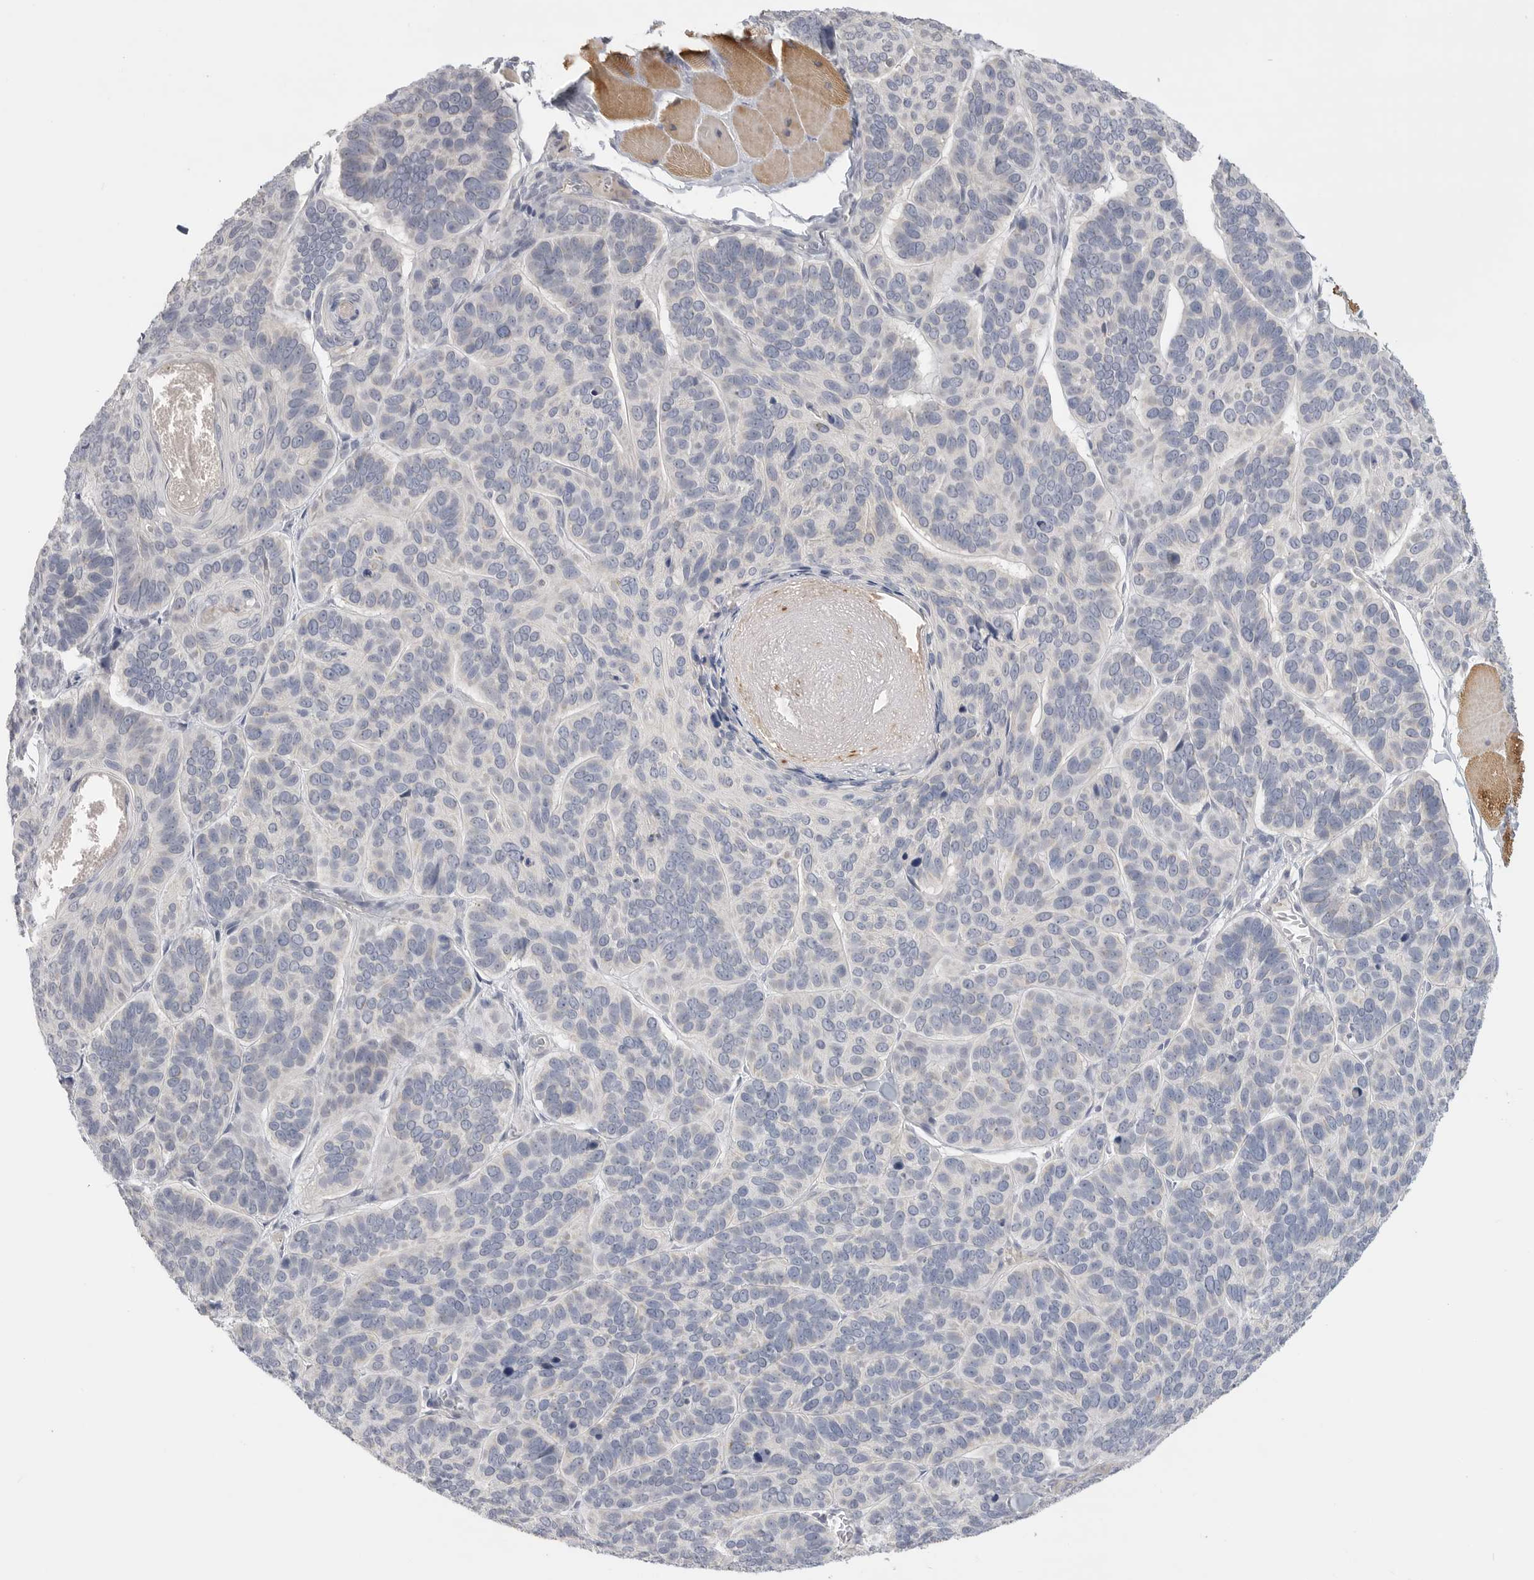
{"staining": {"intensity": "negative", "quantity": "none", "location": "none"}, "tissue": "skin cancer", "cell_type": "Tumor cells", "image_type": "cancer", "snomed": [{"axis": "morphology", "description": "Basal cell carcinoma"}, {"axis": "topography", "description": "Skin"}], "caption": "Photomicrograph shows no protein staining in tumor cells of skin cancer (basal cell carcinoma) tissue.", "gene": "FBN2", "patient": {"sex": "male", "age": 62}}